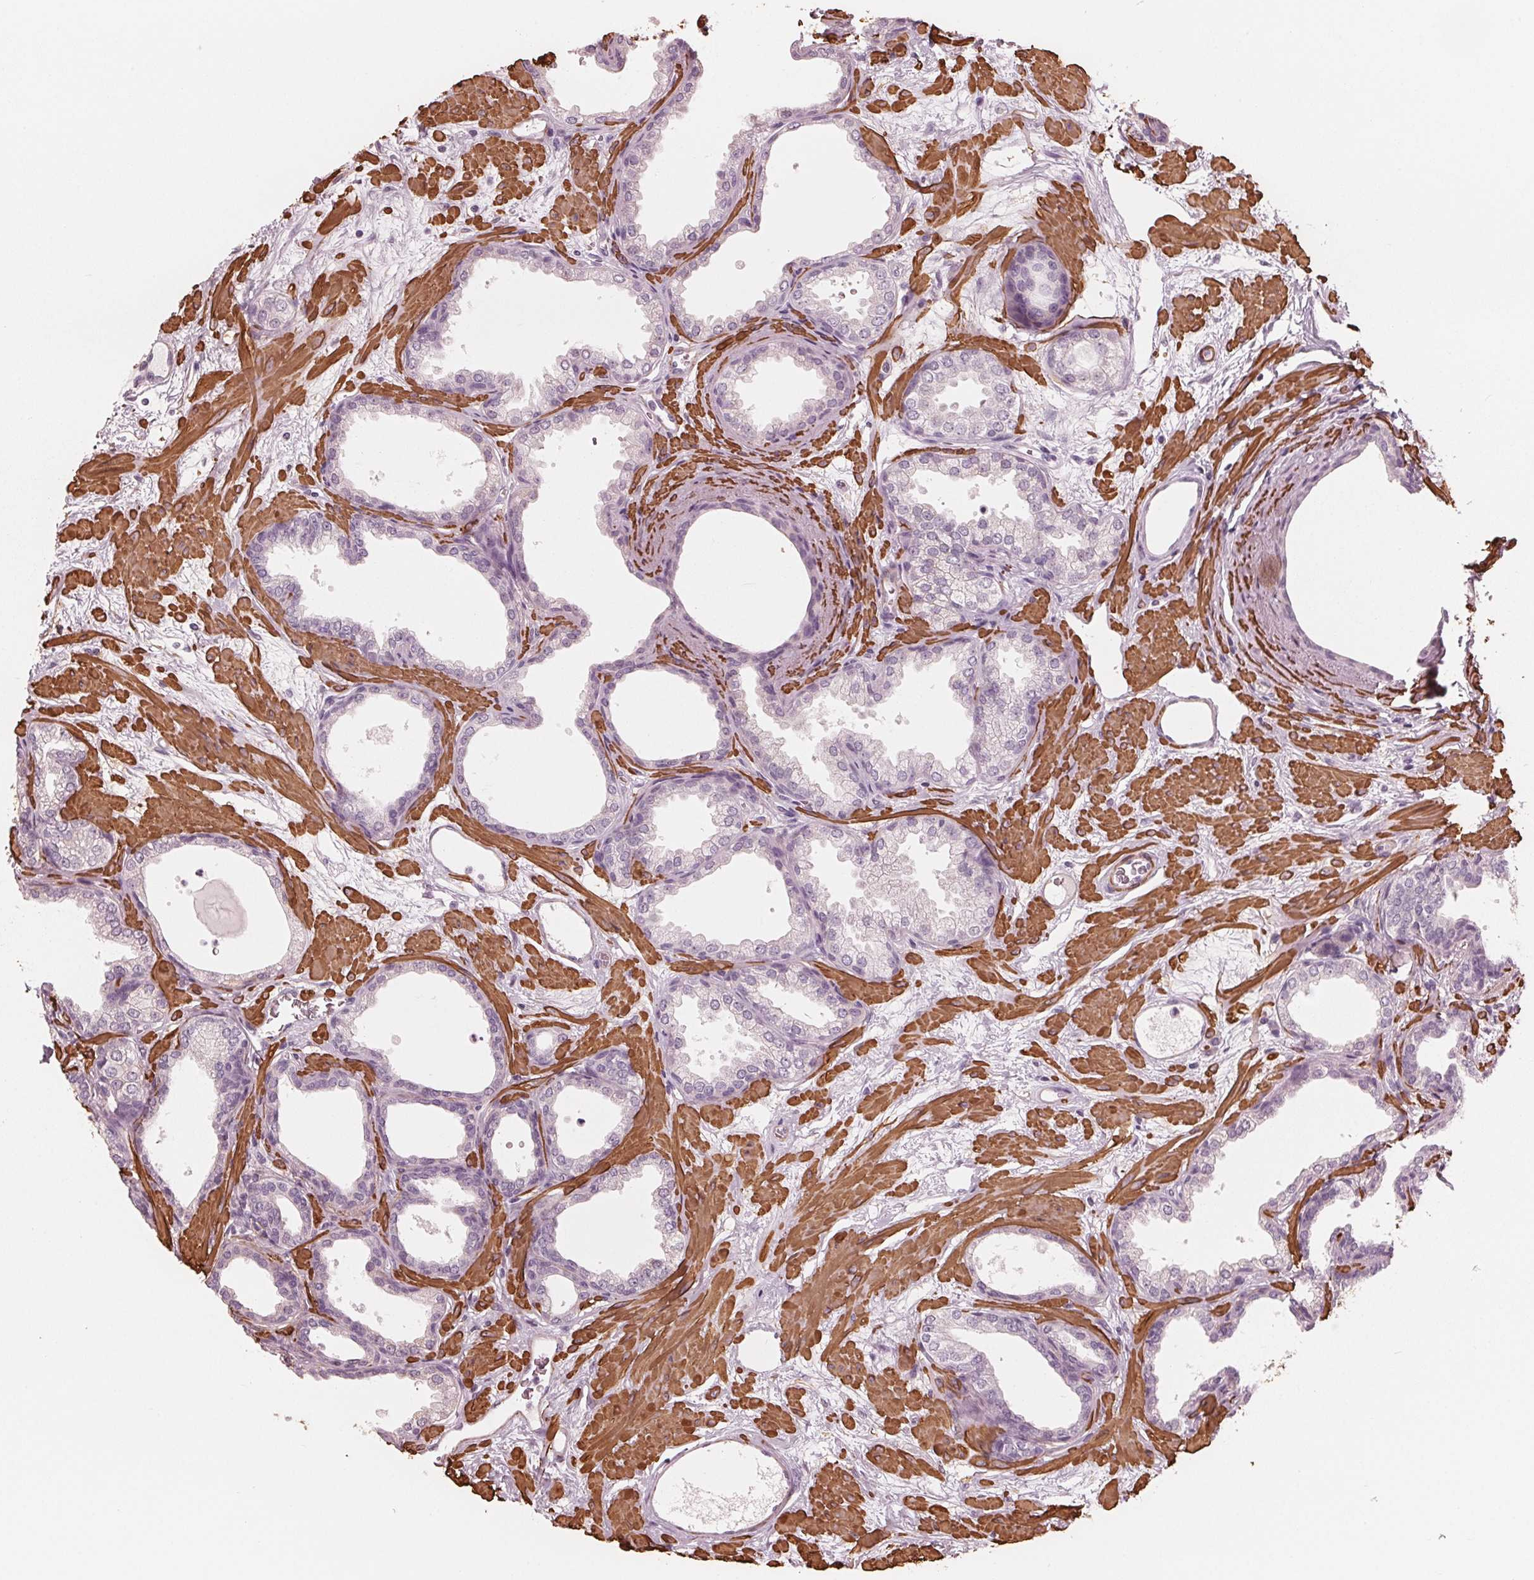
{"staining": {"intensity": "negative", "quantity": "none", "location": "none"}, "tissue": "prostate", "cell_type": "Glandular cells", "image_type": "normal", "snomed": [{"axis": "morphology", "description": "Normal tissue, NOS"}, {"axis": "topography", "description": "Prostate"}], "caption": "This is a photomicrograph of immunohistochemistry (IHC) staining of normal prostate, which shows no staining in glandular cells. (DAB (3,3'-diaminobenzidine) immunohistochemistry (IHC) visualized using brightfield microscopy, high magnification).", "gene": "MIER3", "patient": {"sex": "male", "age": 37}}